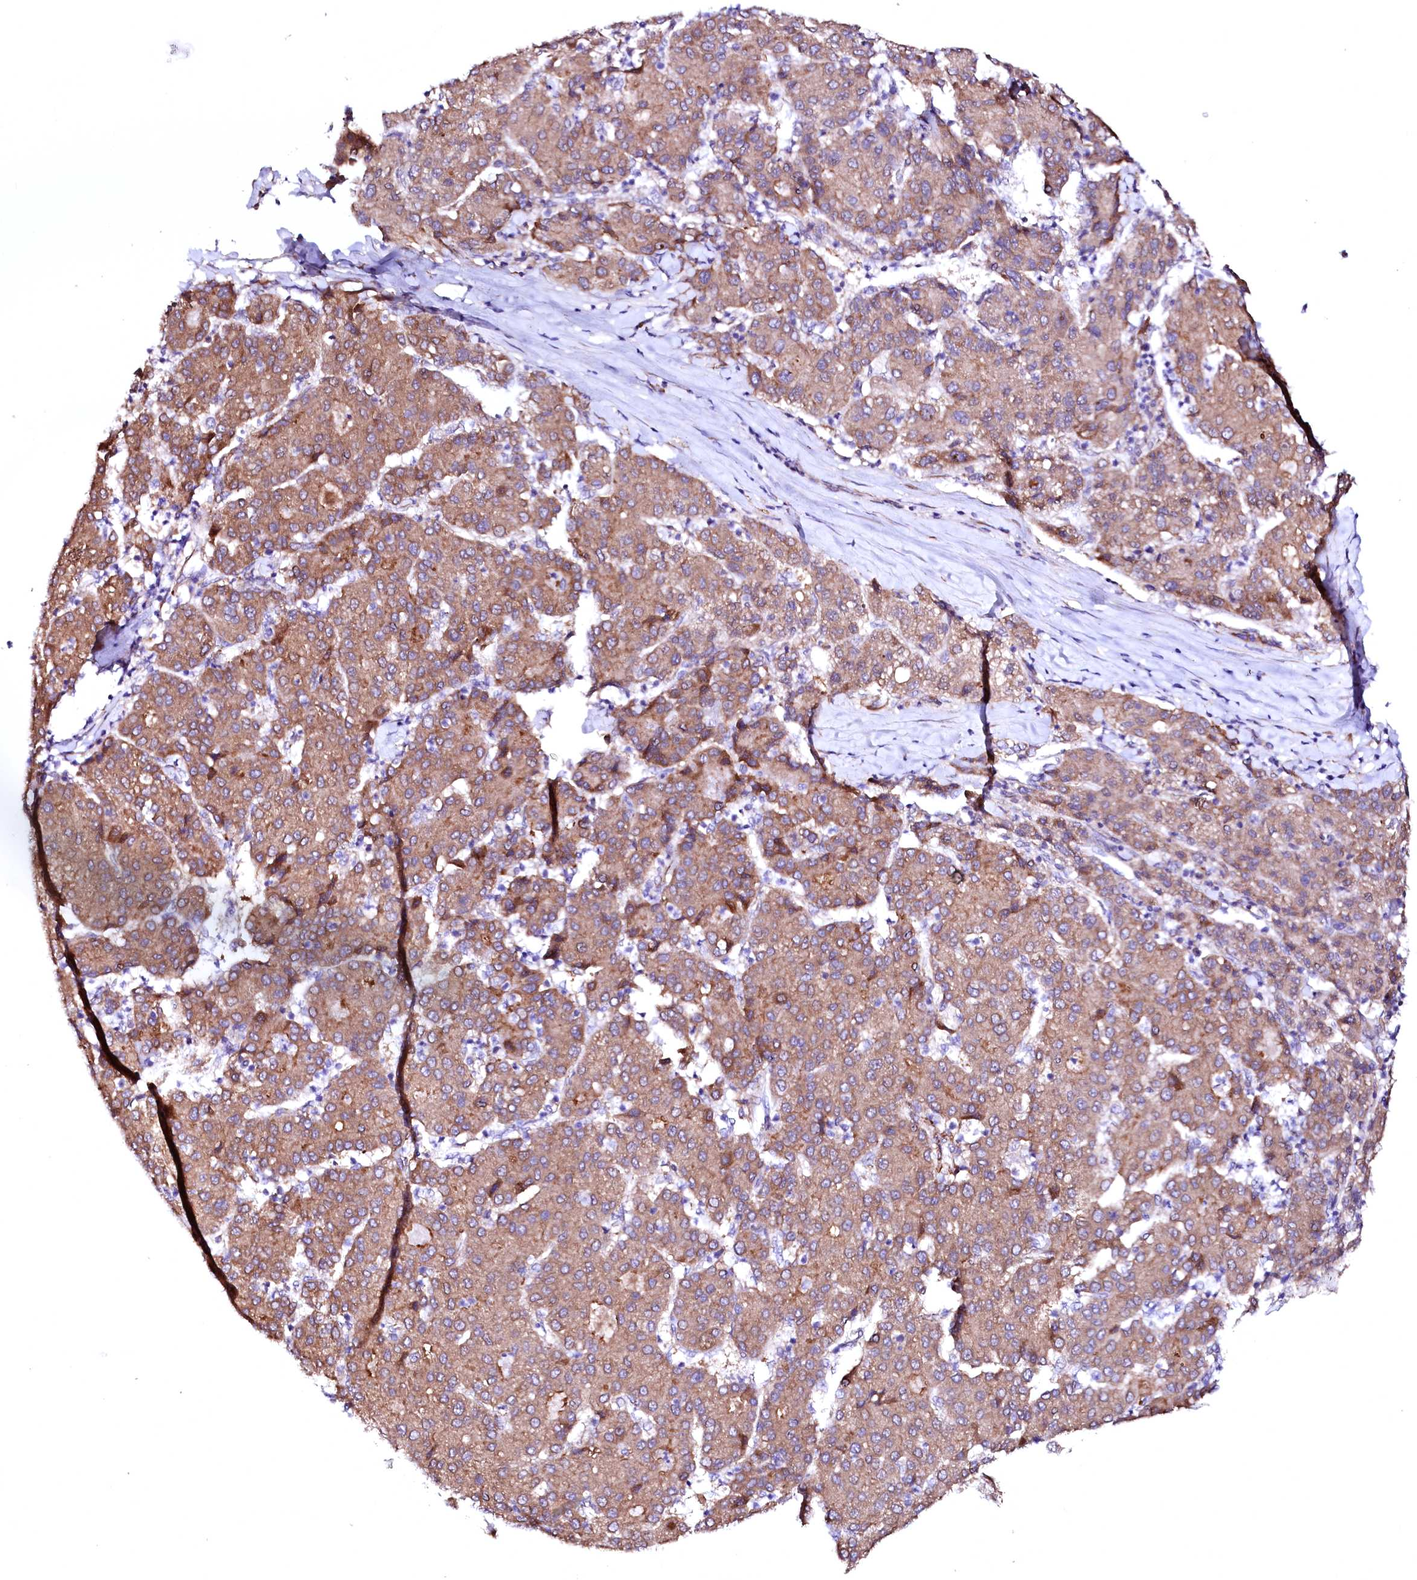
{"staining": {"intensity": "moderate", "quantity": ">75%", "location": "cytoplasmic/membranous"}, "tissue": "liver cancer", "cell_type": "Tumor cells", "image_type": "cancer", "snomed": [{"axis": "morphology", "description": "Carcinoma, Hepatocellular, NOS"}, {"axis": "topography", "description": "Liver"}], "caption": "Brown immunohistochemical staining in hepatocellular carcinoma (liver) shows moderate cytoplasmic/membranous positivity in about >75% of tumor cells.", "gene": "GPR176", "patient": {"sex": "male", "age": 65}}